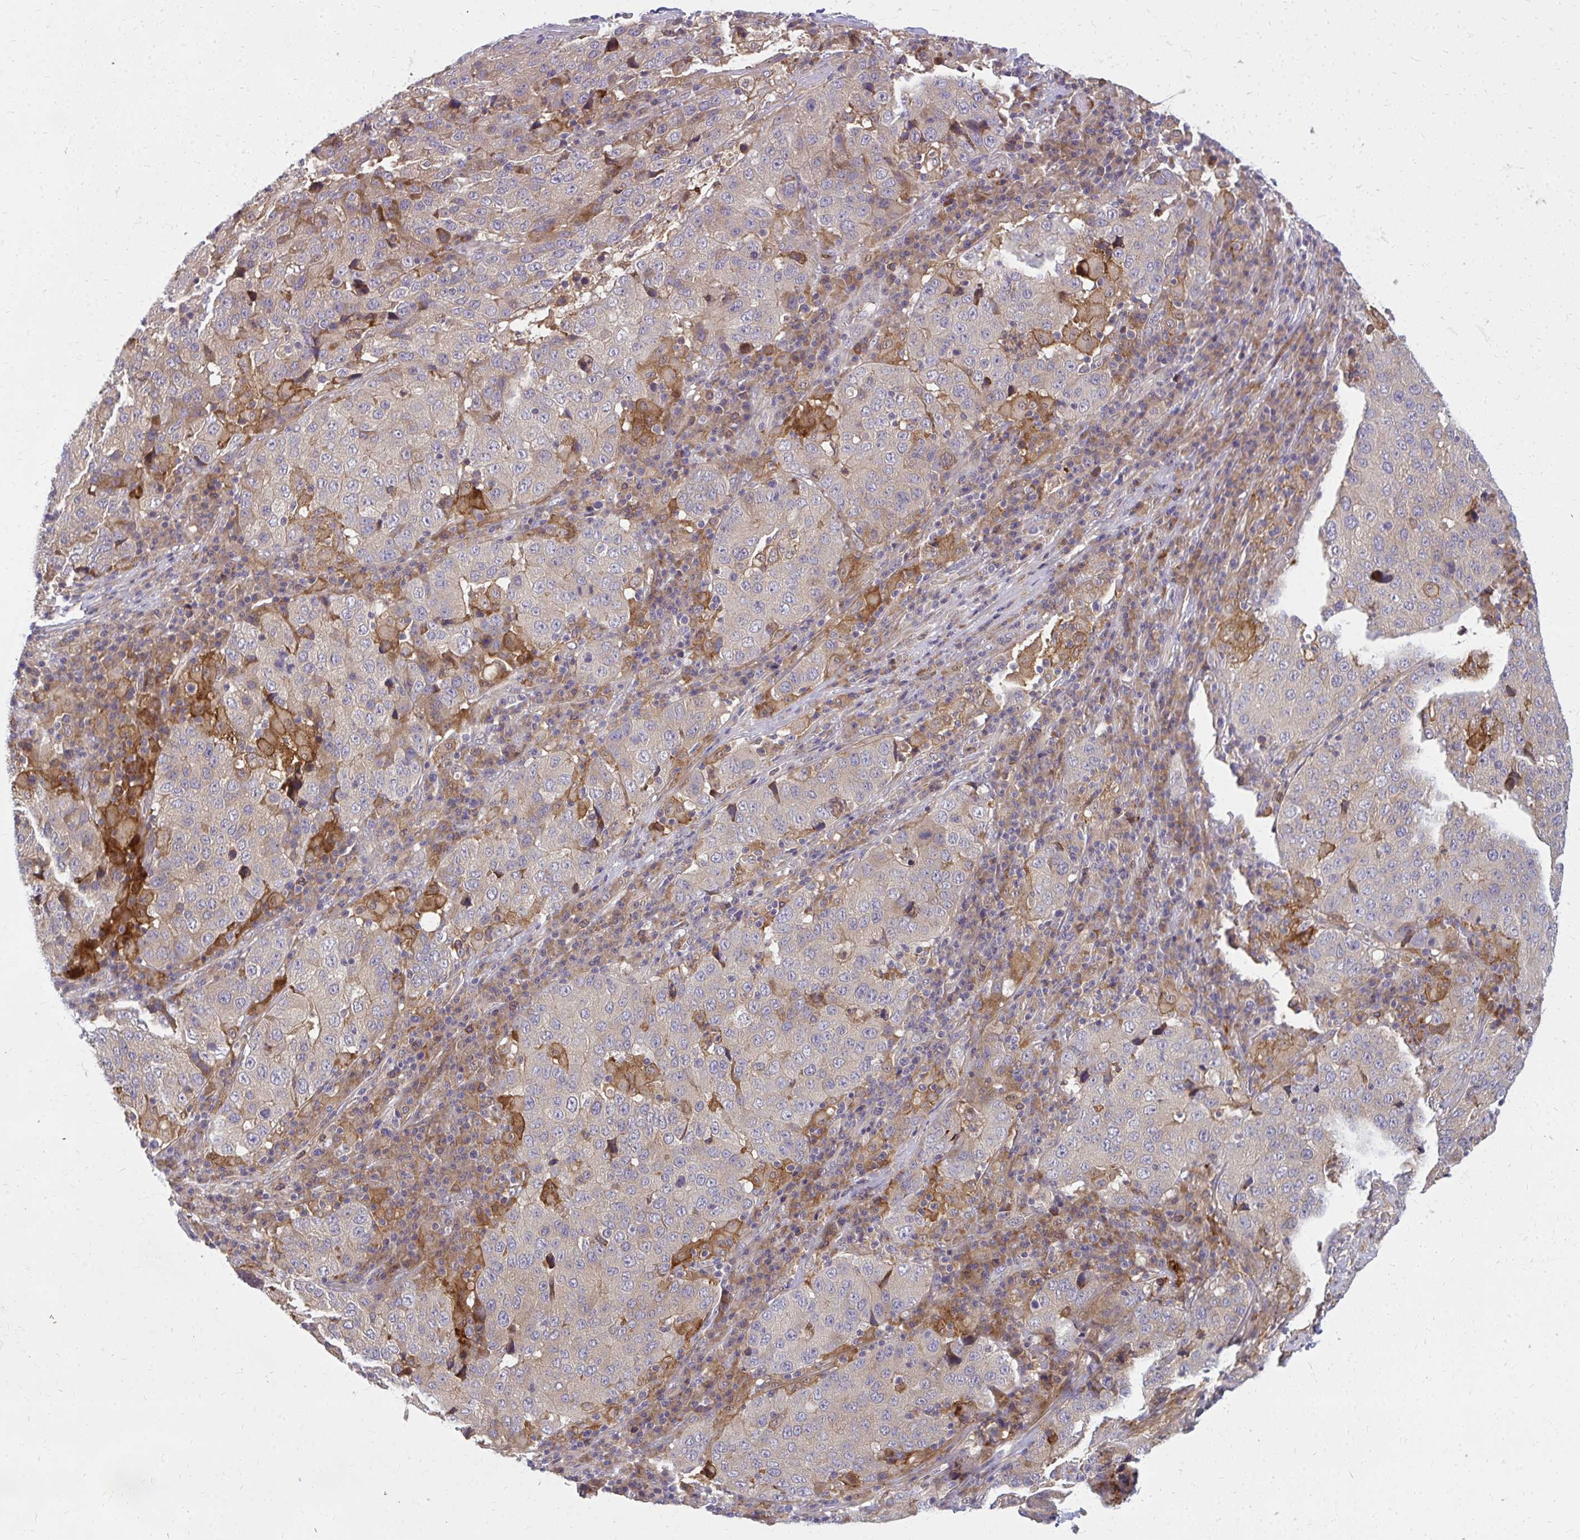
{"staining": {"intensity": "weak", "quantity": "<25%", "location": "cytoplasmic/membranous"}, "tissue": "stomach cancer", "cell_type": "Tumor cells", "image_type": "cancer", "snomed": [{"axis": "morphology", "description": "Adenocarcinoma, NOS"}, {"axis": "topography", "description": "Stomach"}], "caption": "The histopathology image exhibits no significant positivity in tumor cells of stomach cancer (adenocarcinoma).", "gene": "OXNAD1", "patient": {"sex": "male", "age": 71}}